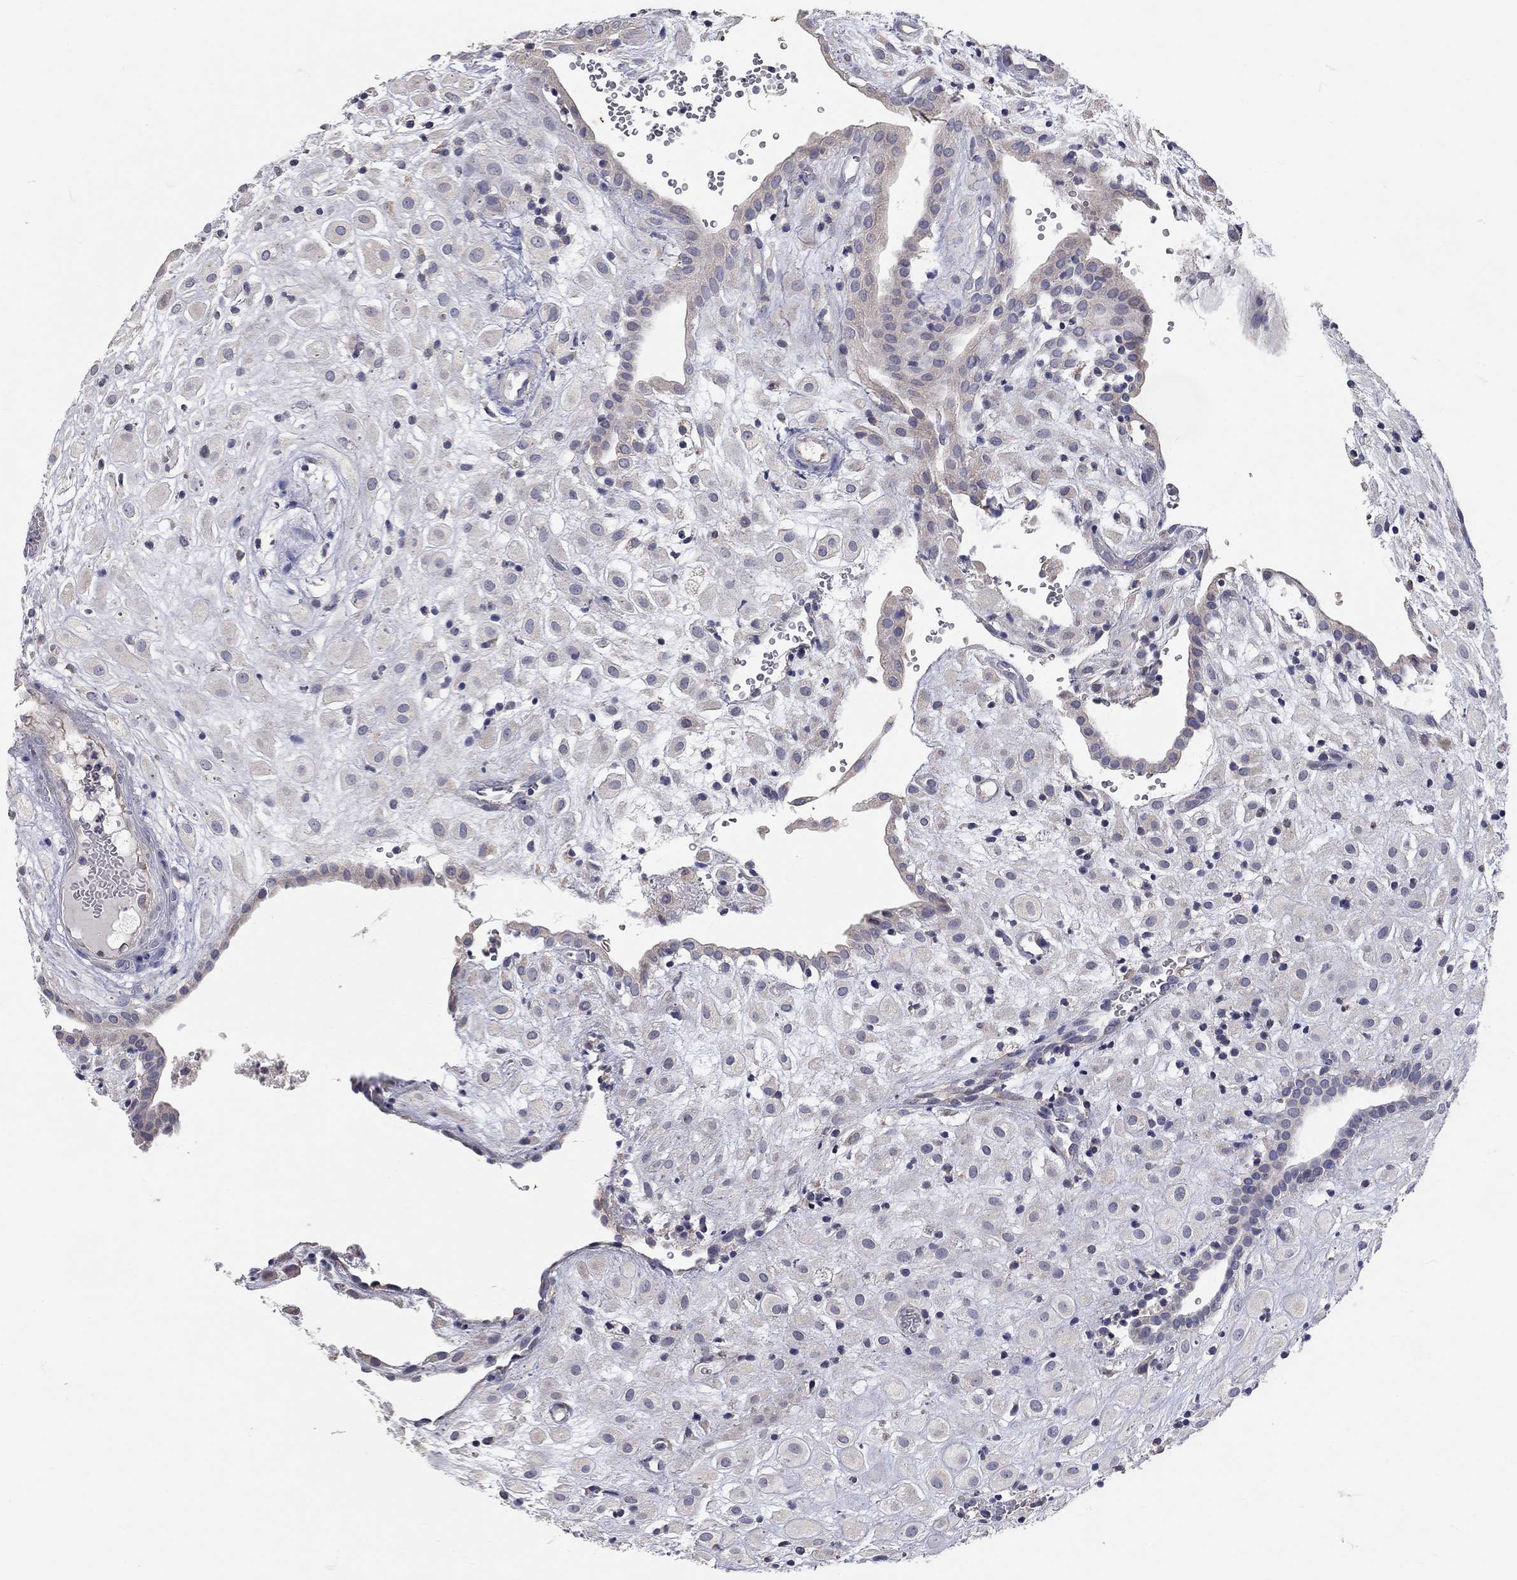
{"staining": {"intensity": "negative", "quantity": "none", "location": "none"}, "tissue": "placenta", "cell_type": "Decidual cells", "image_type": "normal", "snomed": [{"axis": "morphology", "description": "Normal tissue, NOS"}, {"axis": "topography", "description": "Placenta"}], "caption": "An immunohistochemistry photomicrograph of normal placenta is shown. There is no staining in decidual cells of placenta. (Brightfield microscopy of DAB immunohistochemistry (IHC) at high magnification).", "gene": "XAGE2", "patient": {"sex": "female", "age": 24}}